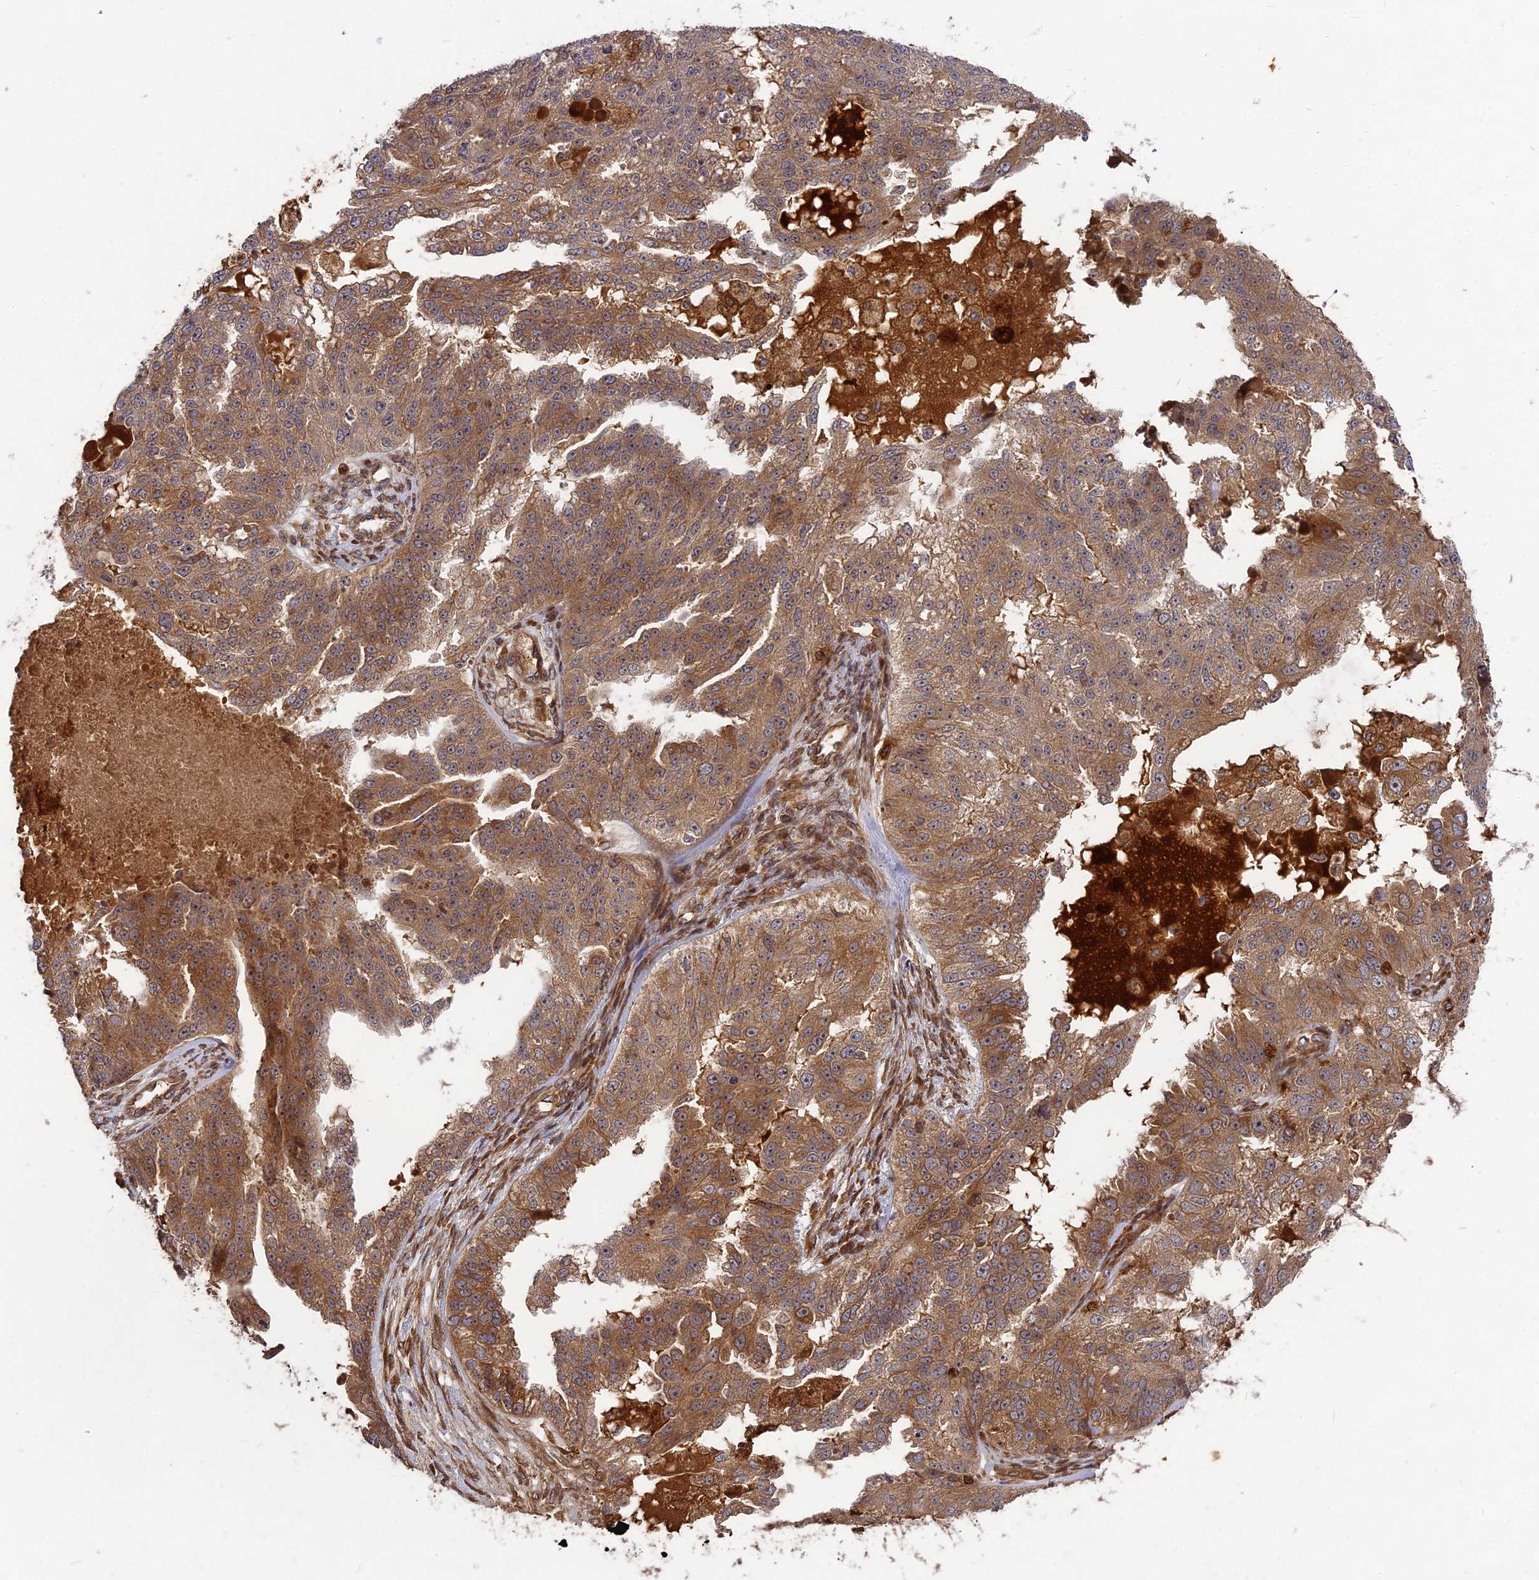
{"staining": {"intensity": "moderate", "quantity": ">75%", "location": "cytoplasmic/membranous"}, "tissue": "ovarian cancer", "cell_type": "Tumor cells", "image_type": "cancer", "snomed": [{"axis": "morphology", "description": "Cystadenocarcinoma, serous, NOS"}, {"axis": "topography", "description": "Ovary"}], "caption": "A medium amount of moderate cytoplasmic/membranous expression is seen in about >75% of tumor cells in ovarian cancer tissue.", "gene": "TMUB2", "patient": {"sex": "female", "age": 58}}